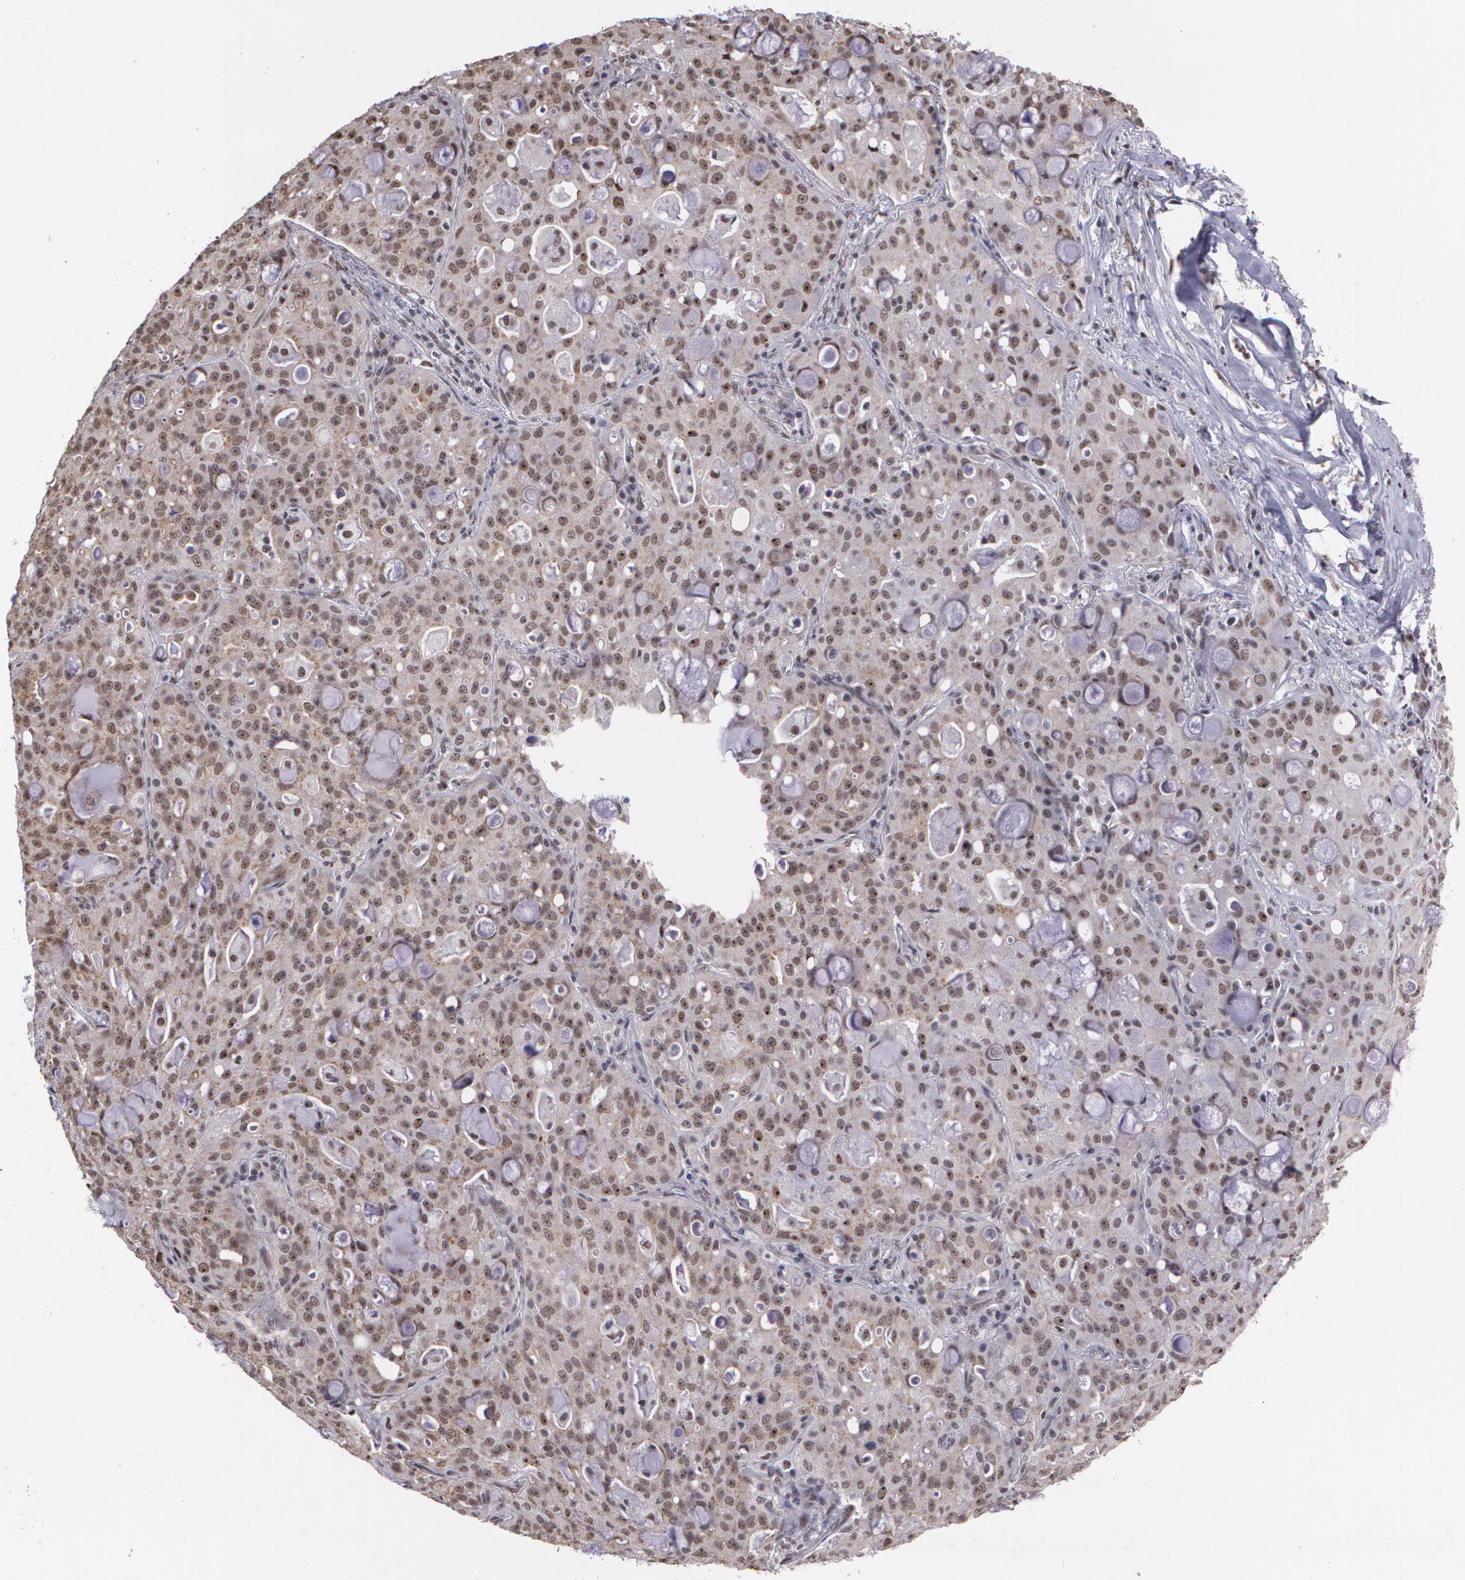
{"staining": {"intensity": "moderate", "quantity": ">75%", "location": "cytoplasmic/membranous,nuclear"}, "tissue": "lung cancer", "cell_type": "Tumor cells", "image_type": "cancer", "snomed": [{"axis": "morphology", "description": "Adenocarcinoma, NOS"}, {"axis": "topography", "description": "Lung"}], "caption": "This is a photomicrograph of immunohistochemistry (IHC) staining of lung cancer (adenocarcinoma), which shows moderate positivity in the cytoplasmic/membranous and nuclear of tumor cells.", "gene": "C6orf15", "patient": {"sex": "female", "age": 44}}